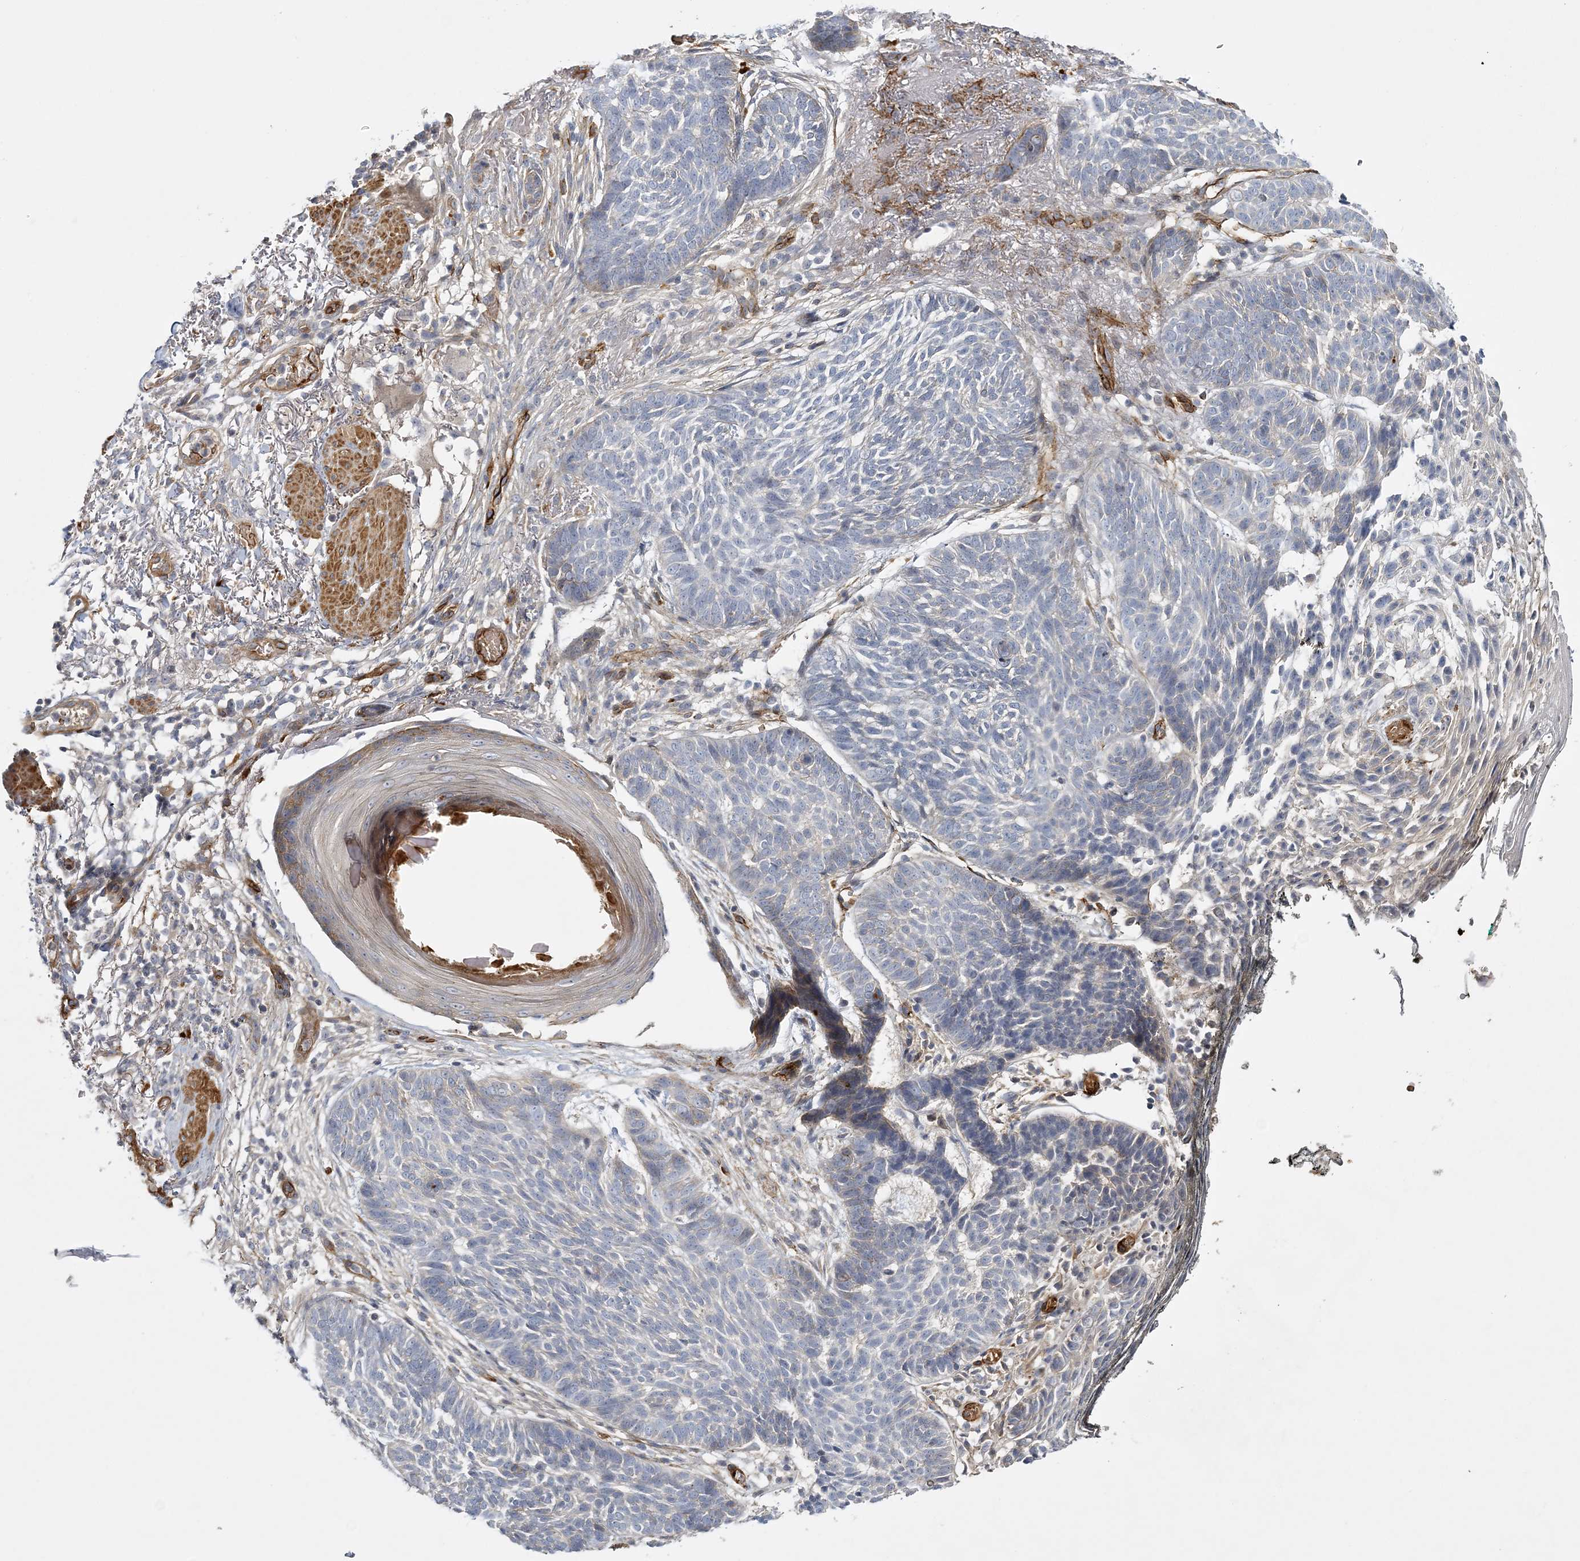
{"staining": {"intensity": "negative", "quantity": "none", "location": "none"}, "tissue": "skin cancer", "cell_type": "Tumor cells", "image_type": "cancer", "snomed": [{"axis": "morphology", "description": "Normal tissue, NOS"}, {"axis": "morphology", "description": "Basal cell carcinoma"}, {"axis": "topography", "description": "Skin"}], "caption": "Immunohistochemical staining of skin cancer demonstrates no significant expression in tumor cells.", "gene": "CALN1", "patient": {"sex": "male", "age": 64}}